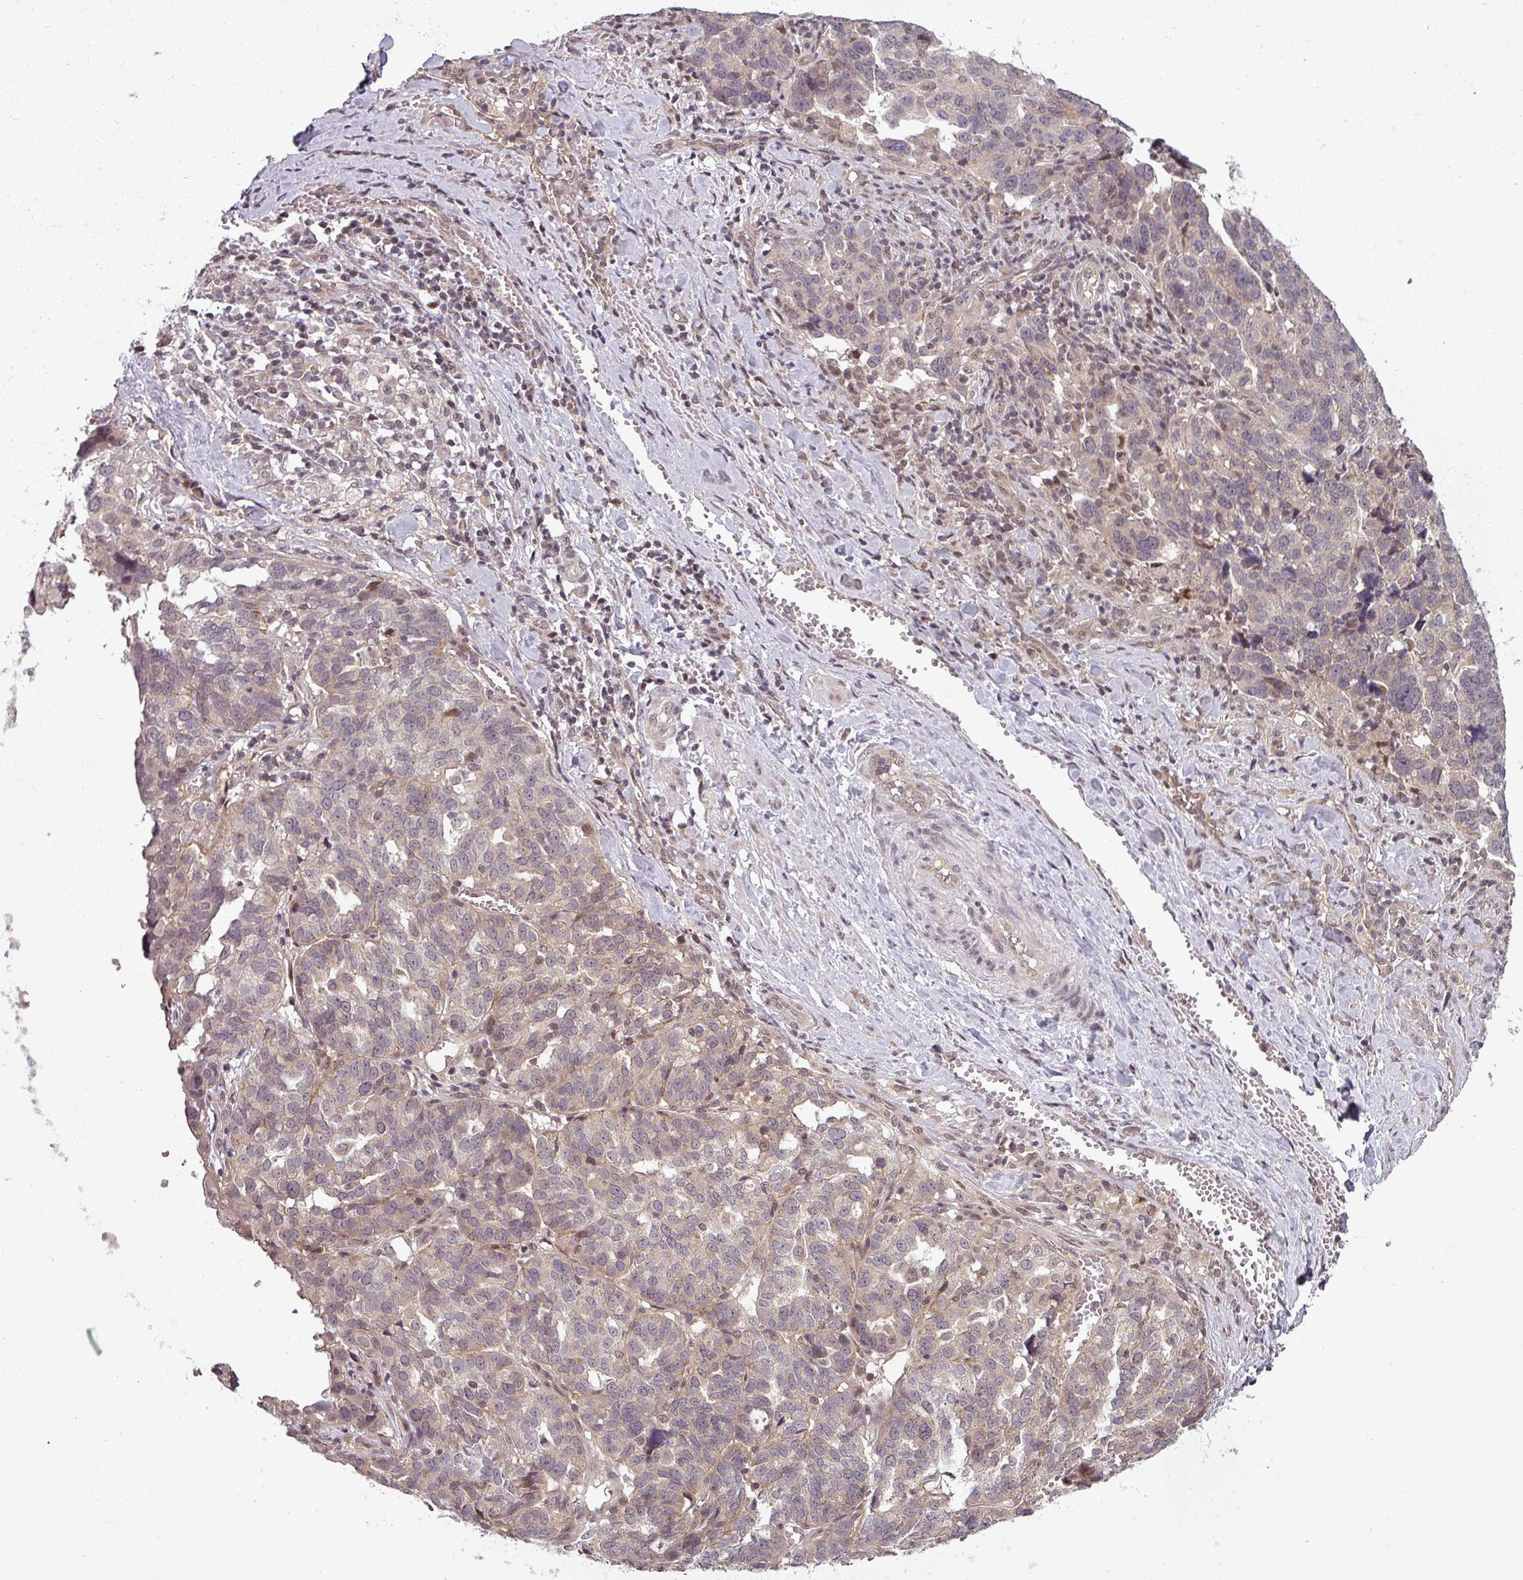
{"staining": {"intensity": "weak", "quantity": "<25%", "location": "cytoplasmic/membranous"}, "tissue": "ovarian cancer", "cell_type": "Tumor cells", "image_type": "cancer", "snomed": [{"axis": "morphology", "description": "Cystadenocarcinoma, serous, NOS"}, {"axis": "topography", "description": "Ovary"}], "caption": "The IHC micrograph has no significant expression in tumor cells of ovarian cancer (serous cystadenocarcinoma) tissue.", "gene": "CLIC1", "patient": {"sex": "female", "age": 59}}